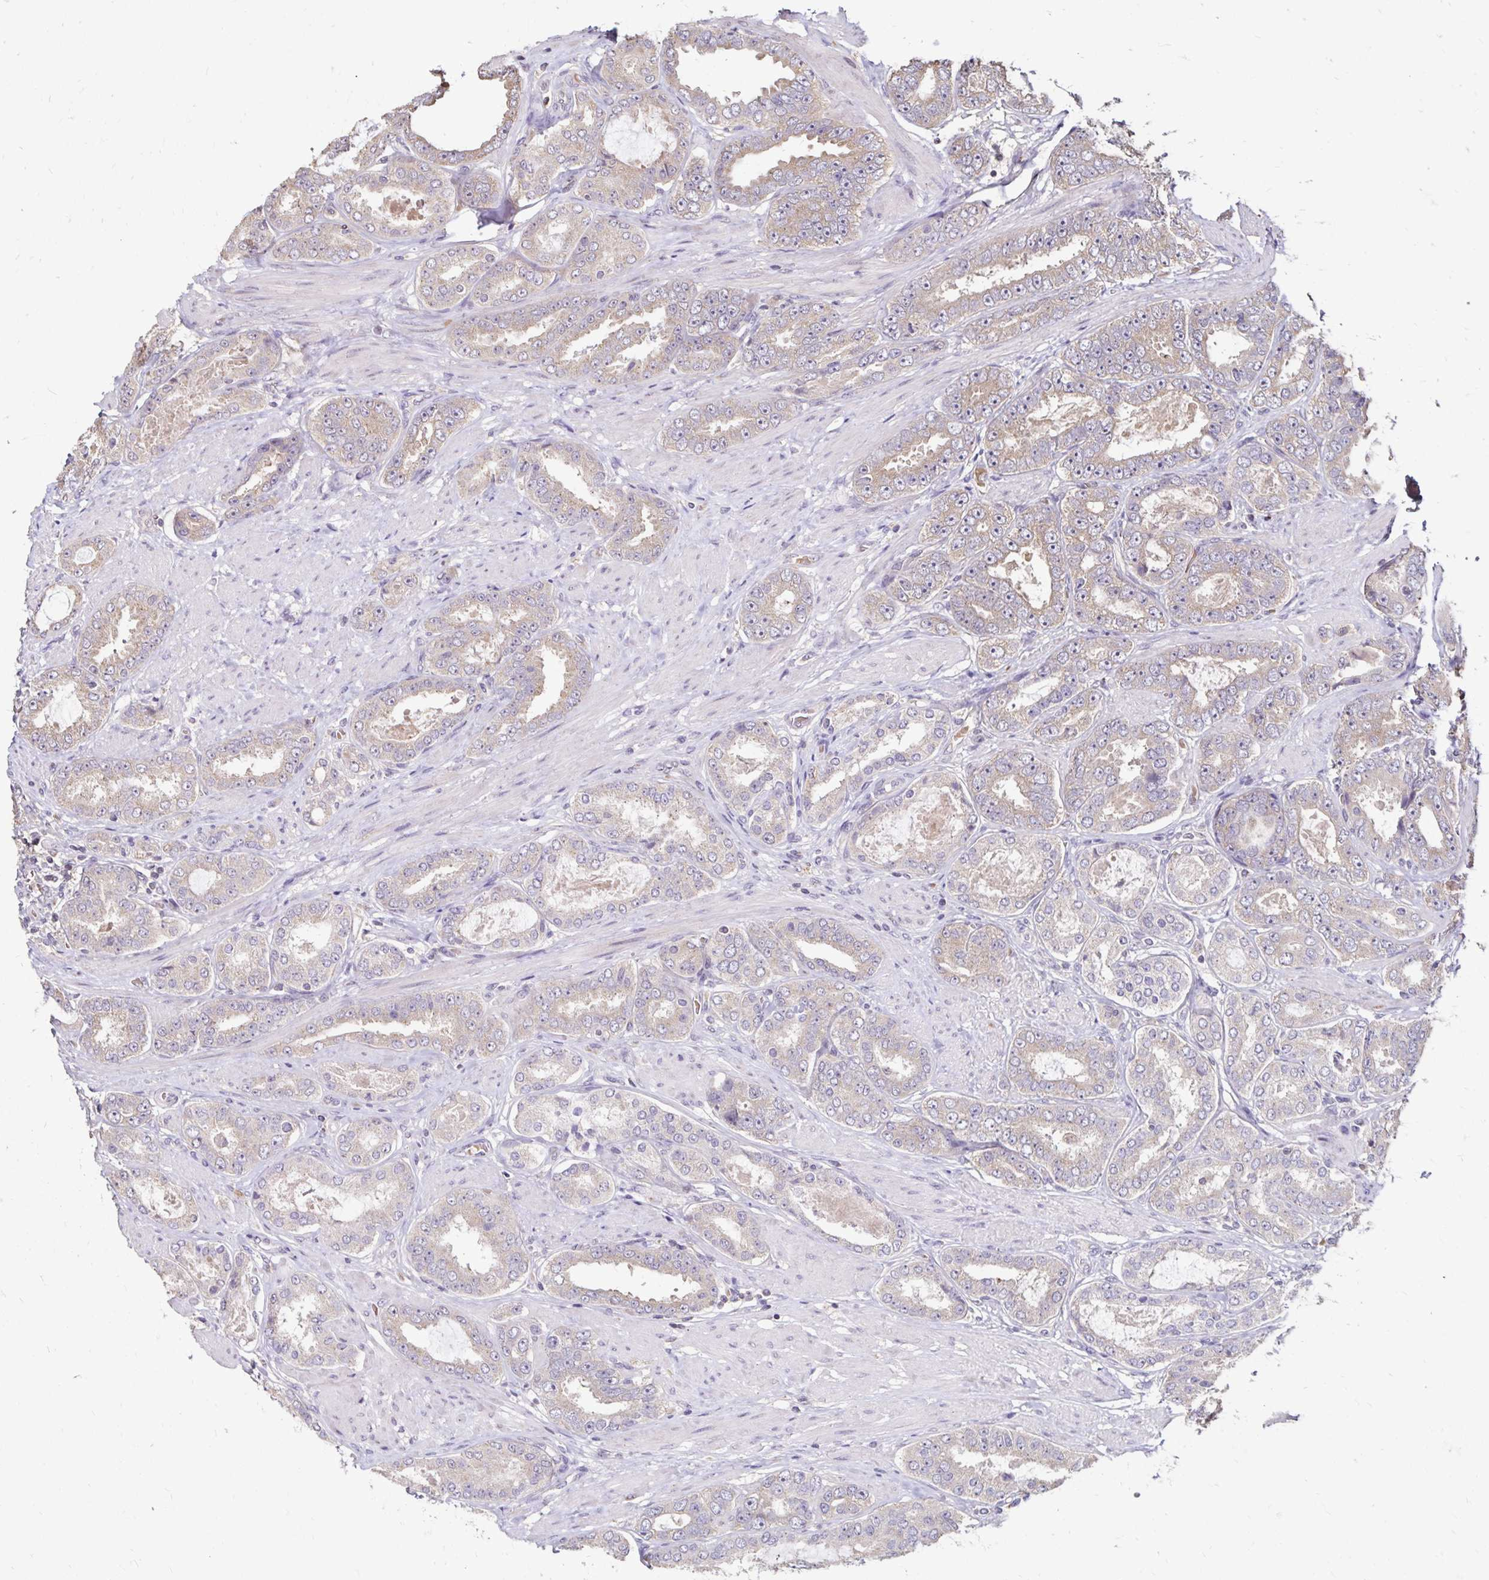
{"staining": {"intensity": "weak", "quantity": "<25%", "location": "cytoplasmic/membranous"}, "tissue": "prostate cancer", "cell_type": "Tumor cells", "image_type": "cancer", "snomed": [{"axis": "morphology", "description": "Adenocarcinoma, High grade"}, {"axis": "topography", "description": "Prostate"}], "caption": "Immunohistochemistry histopathology image of human prostate cancer stained for a protein (brown), which shows no staining in tumor cells.", "gene": "EMC10", "patient": {"sex": "male", "age": 63}}